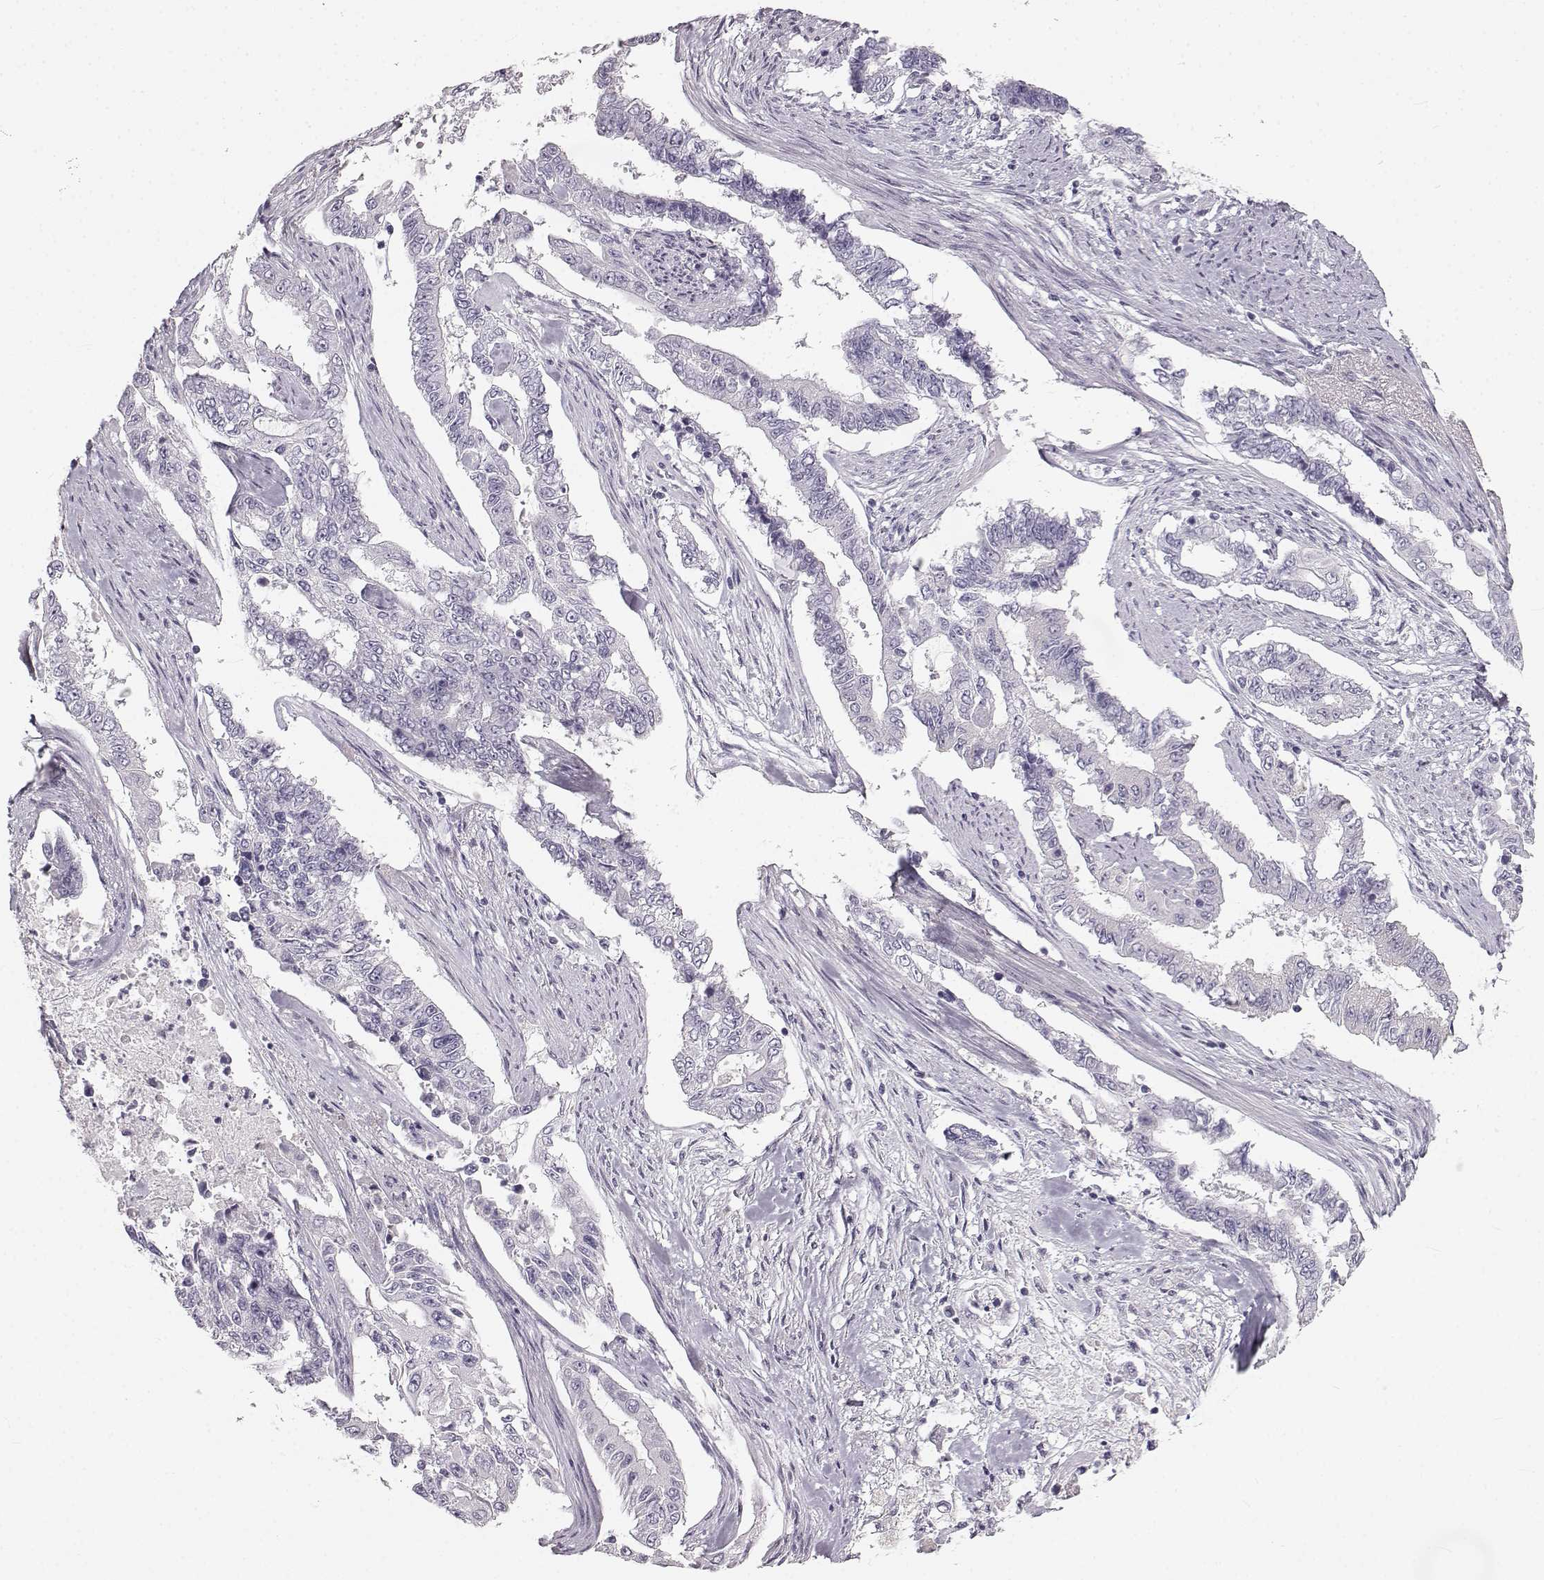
{"staining": {"intensity": "negative", "quantity": "none", "location": "none"}, "tissue": "endometrial cancer", "cell_type": "Tumor cells", "image_type": "cancer", "snomed": [{"axis": "morphology", "description": "Adenocarcinoma, NOS"}, {"axis": "topography", "description": "Uterus"}], "caption": "This photomicrograph is of adenocarcinoma (endometrial) stained with IHC to label a protein in brown with the nuclei are counter-stained blue. There is no expression in tumor cells.", "gene": "OIP5", "patient": {"sex": "female", "age": 59}}